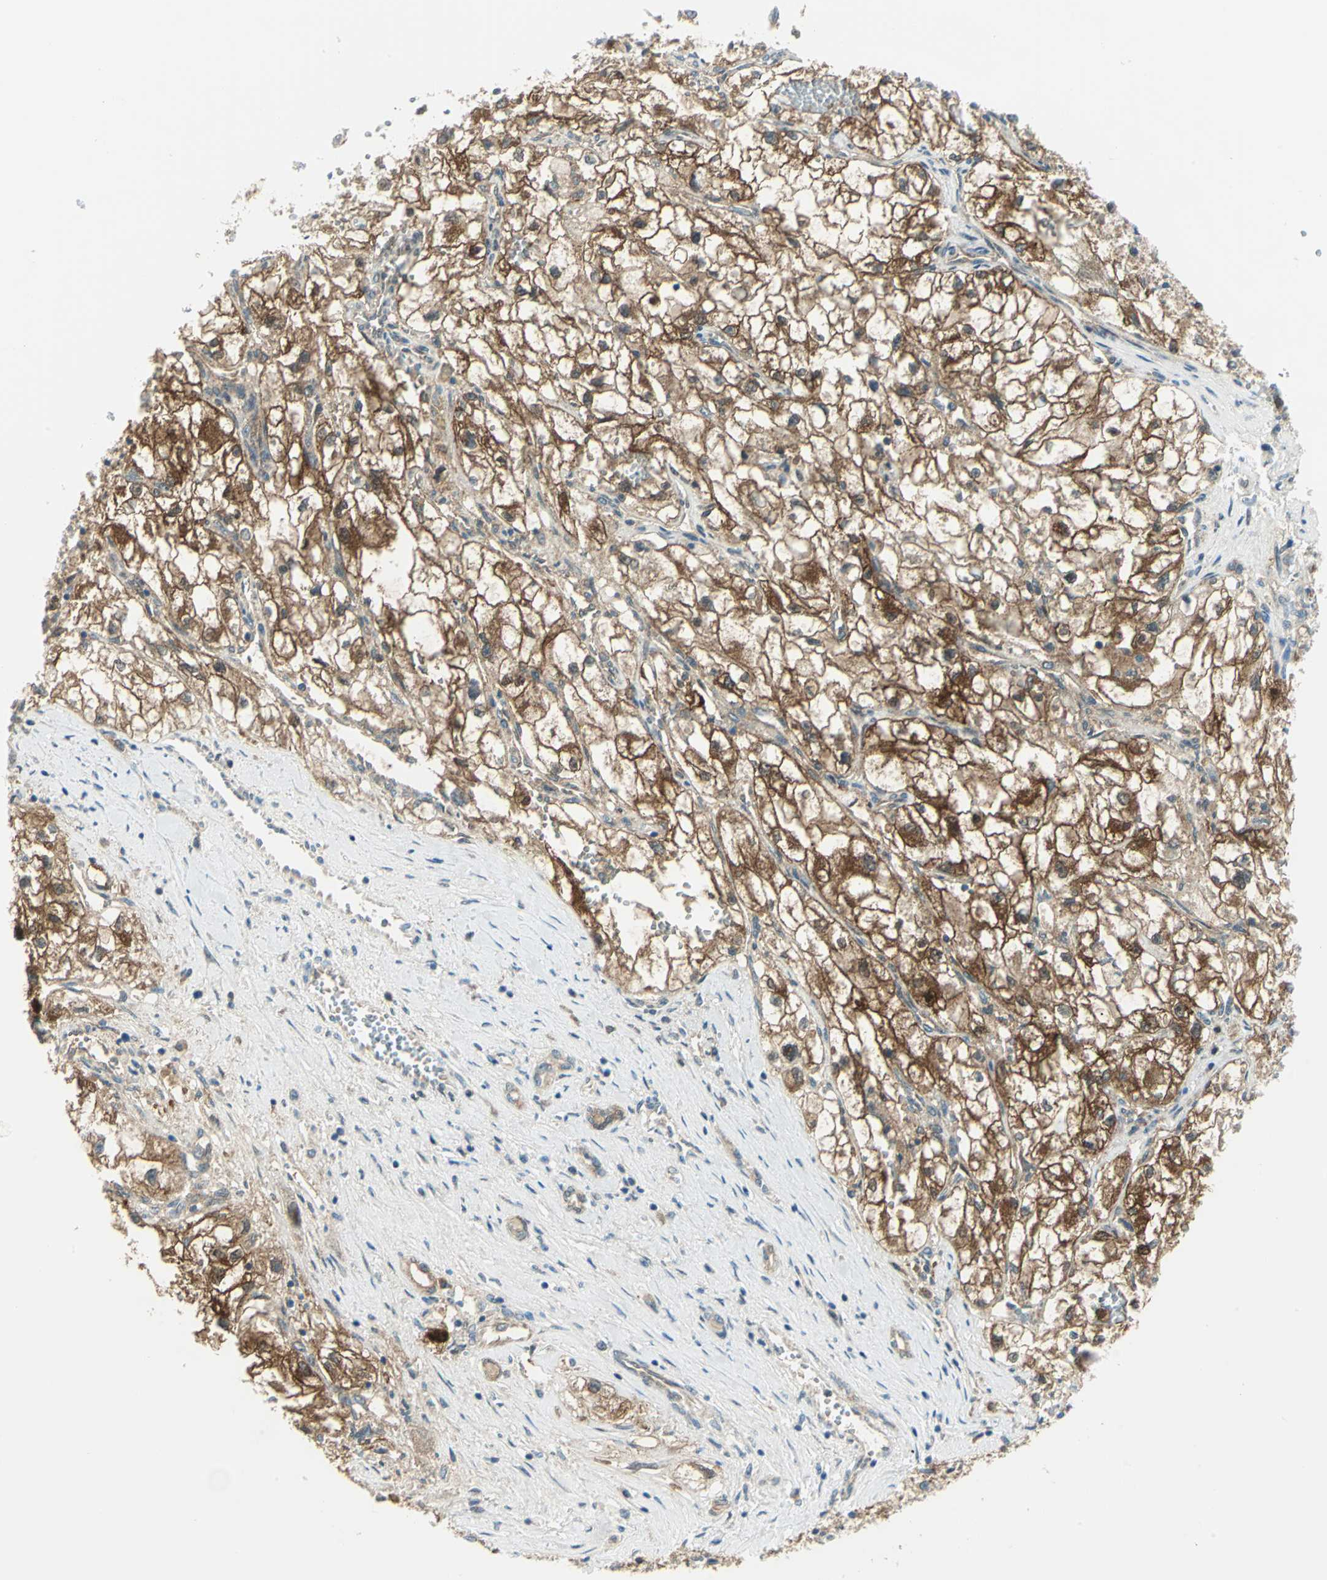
{"staining": {"intensity": "strong", "quantity": ">75%", "location": "cytoplasmic/membranous"}, "tissue": "renal cancer", "cell_type": "Tumor cells", "image_type": "cancer", "snomed": [{"axis": "morphology", "description": "Adenocarcinoma, NOS"}, {"axis": "topography", "description": "Kidney"}], "caption": "Renal cancer (adenocarcinoma) stained with a brown dye shows strong cytoplasmic/membranous positive expression in about >75% of tumor cells.", "gene": "ALDOA", "patient": {"sex": "female", "age": 70}}